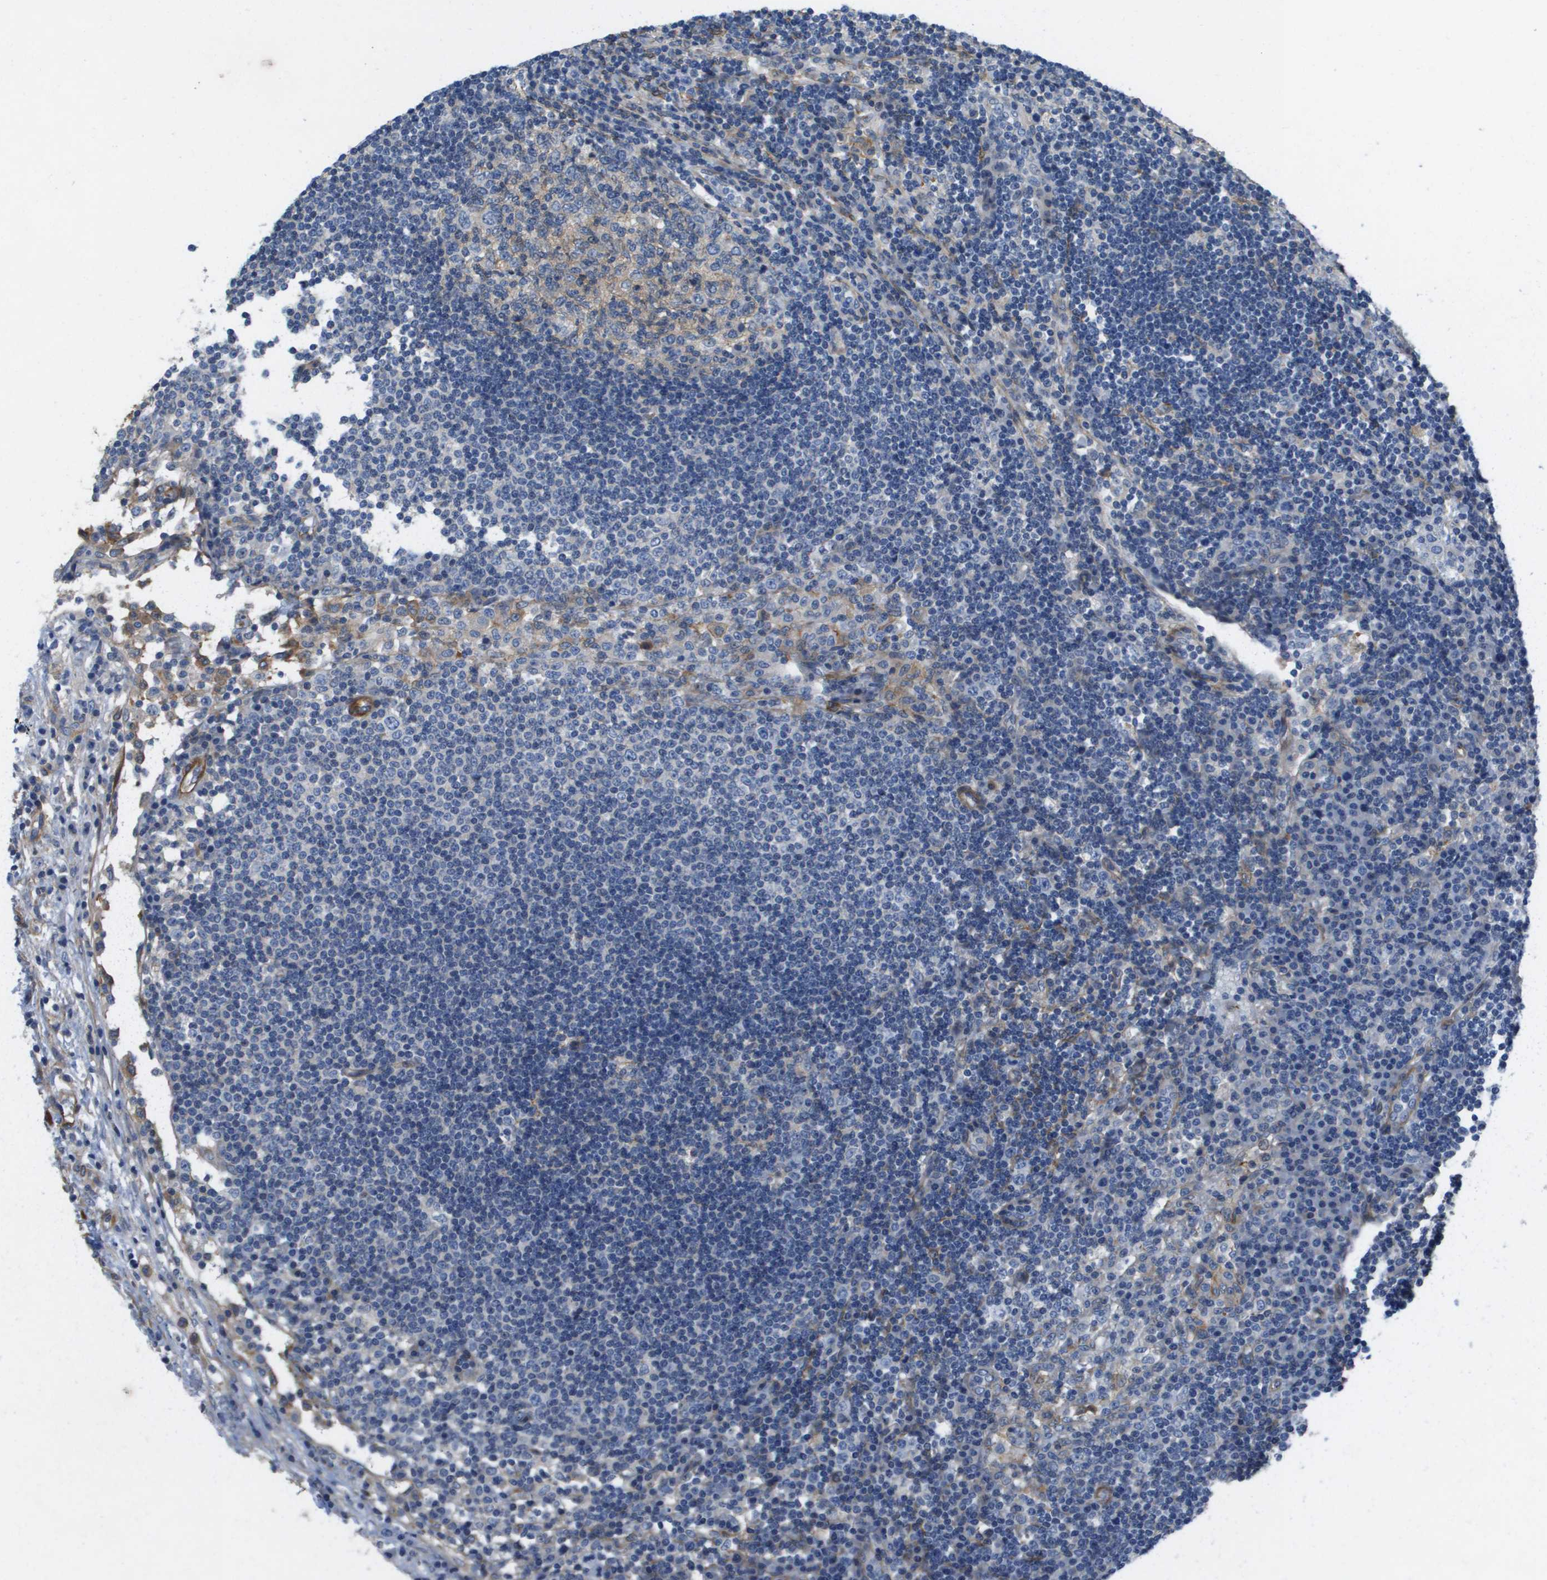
{"staining": {"intensity": "weak", "quantity": "<25%", "location": "cytoplasmic/membranous"}, "tissue": "lymph node", "cell_type": "Germinal center cells", "image_type": "normal", "snomed": [{"axis": "morphology", "description": "Normal tissue, NOS"}, {"axis": "topography", "description": "Lymph node"}], "caption": "This is an IHC micrograph of normal human lymph node. There is no expression in germinal center cells.", "gene": "LPP", "patient": {"sex": "female", "age": 53}}